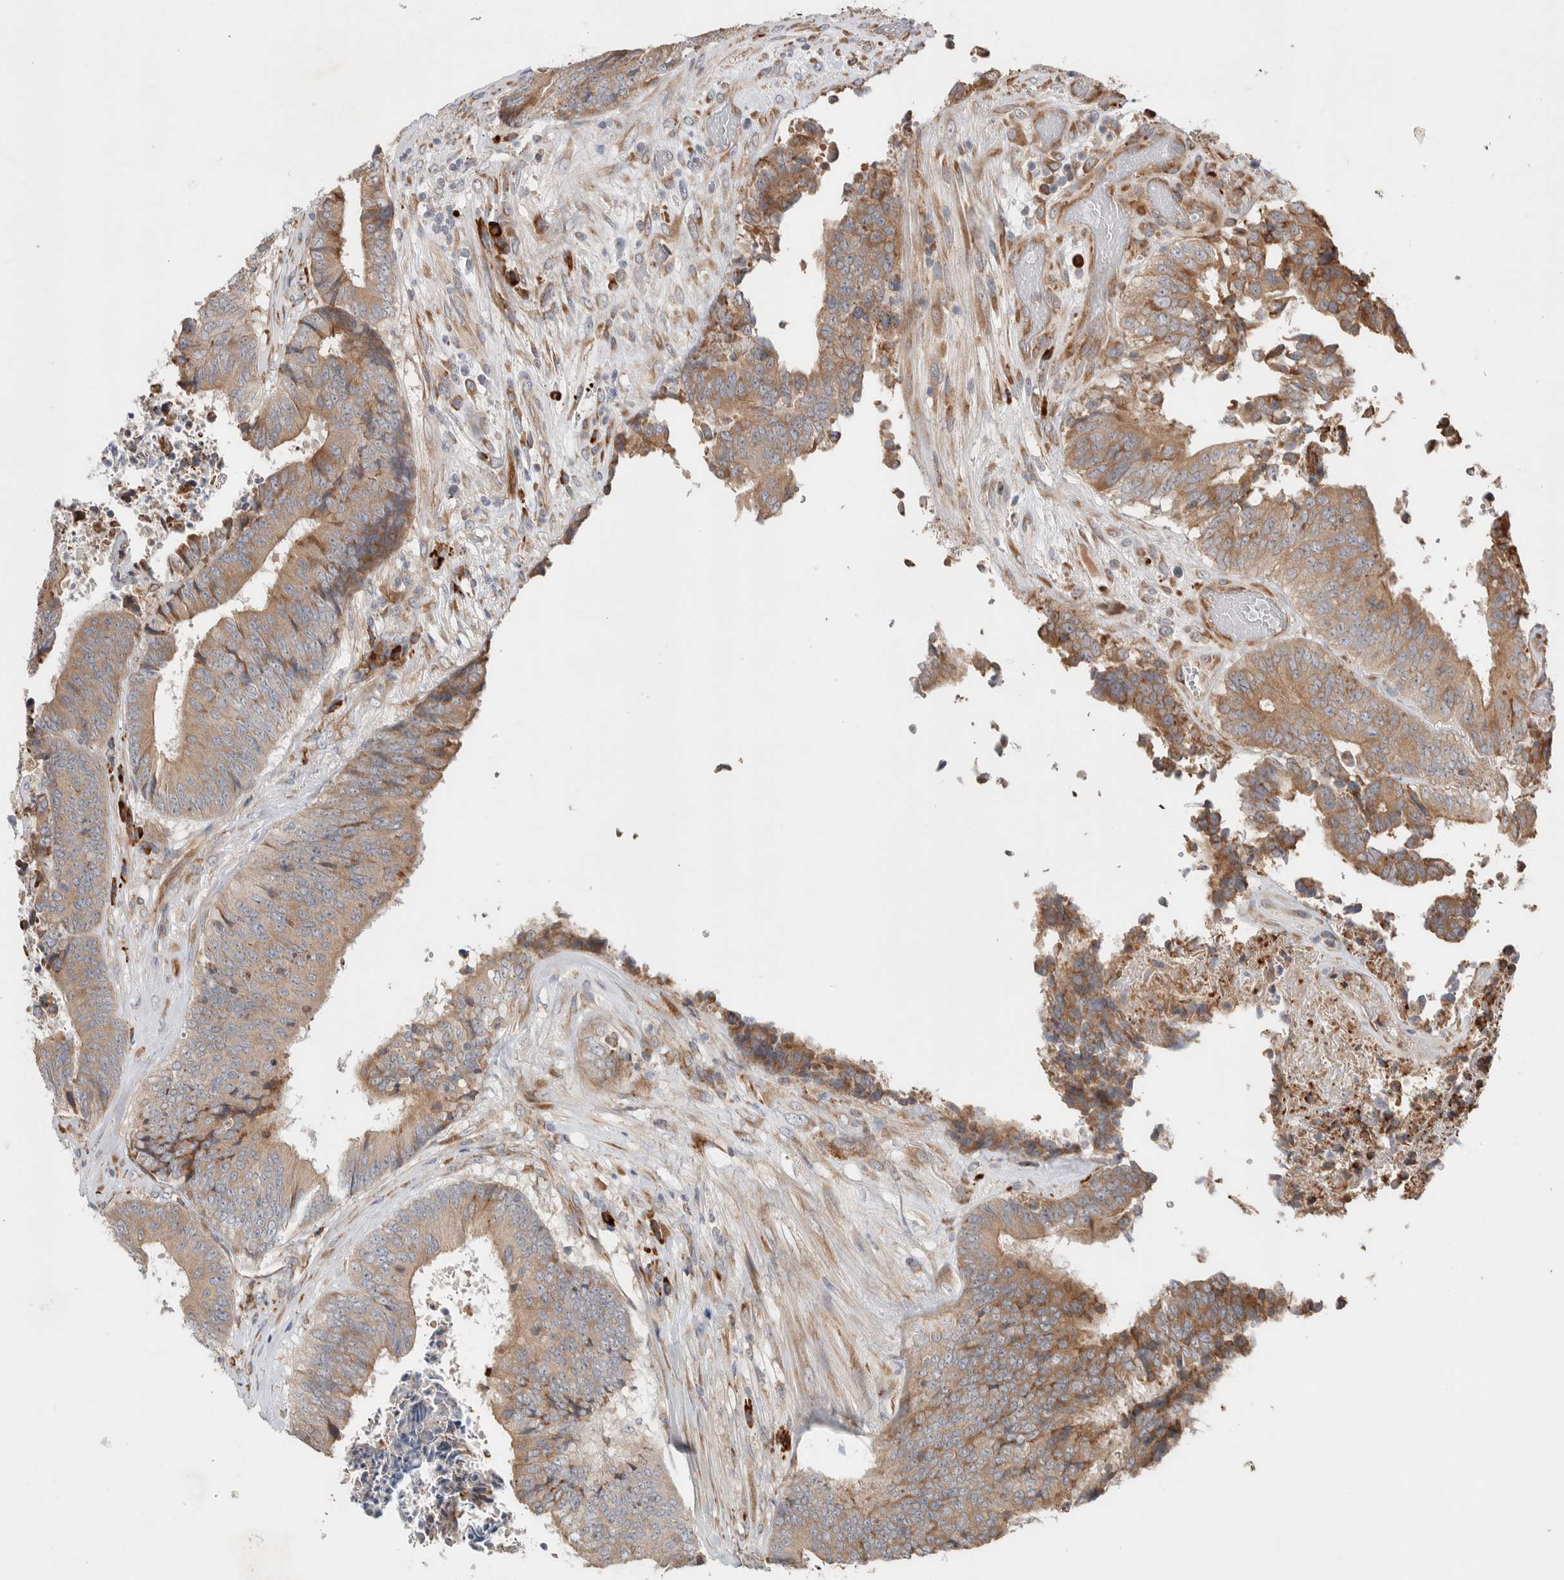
{"staining": {"intensity": "moderate", "quantity": ">75%", "location": "cytoplasmic/membranous"}, "tissue": "colorectal cancer", "cell_type": "Tumor cells", "image_type": "cancer", "snomed": [{"axis": "morphology", "description": "Adenocarcinoma, NOS"}, {"axis": "topography", "description": "Rectum"}], "caption": "This photomicrograph exhibits IHC staining of human colorectal cancer (adenocarcinoma), with medium moderate cytoplasmic/membranous positivity in about >75% of tumor cells.", "gene": "ADCY8", "patient": {"sex": "male", "age": 72}}